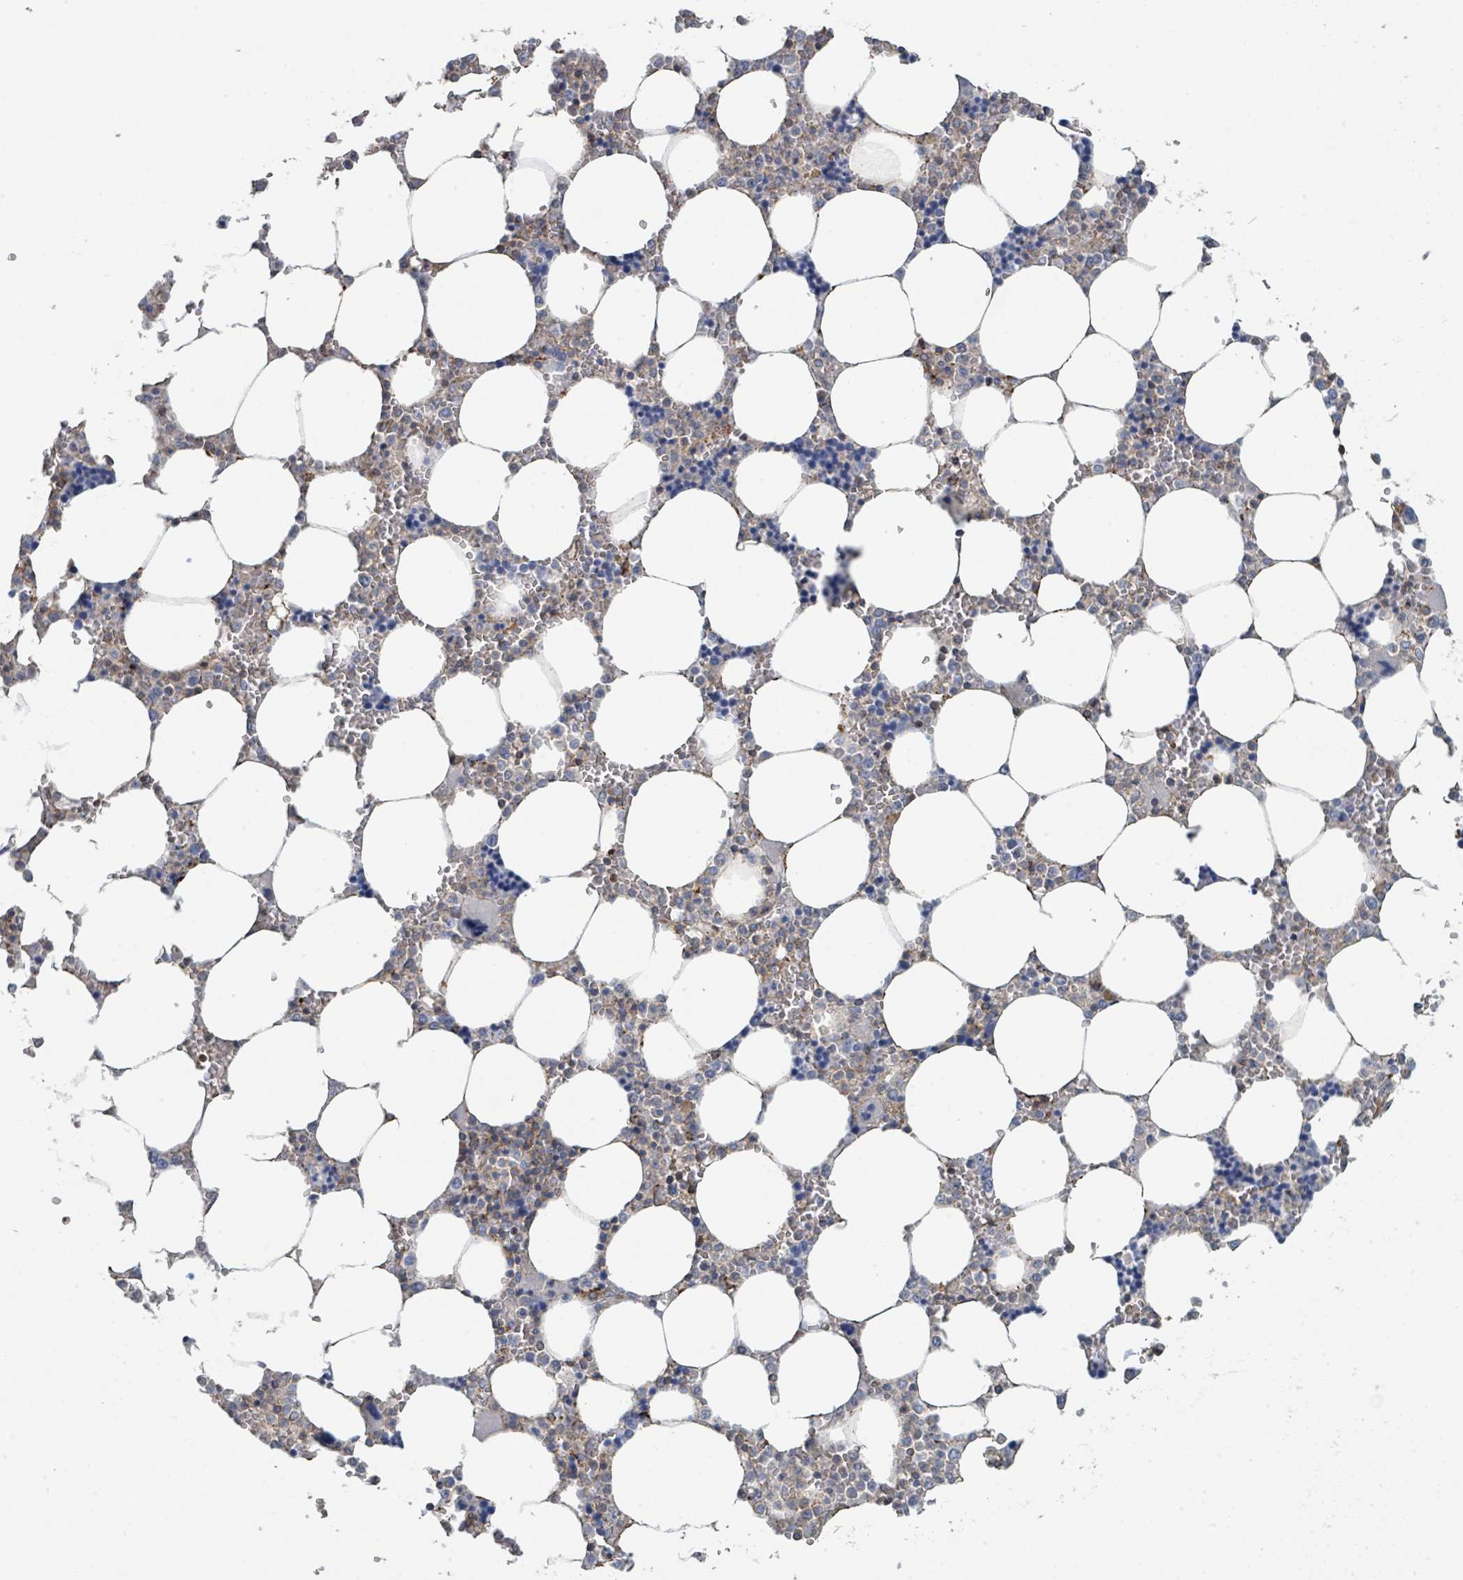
{"staining": {"intensity": "weak", "quantity": "<25%", "location": "cytoplasmic/membranous"}, "tissue": "bone marrow", "cell_type": "Hematopoietic cells", "image_type": "normal", "snomed": [{"axis": "morphology", "description": "Normal tissue, NOS"}, {"axis": "topography", "description": "Bone marrow"}], "caption": "The photomicrograph displays no significant expression in hematopoietic cells of bone marrow.", "gene": "LRRC42", "patient": {"sex": "male", "age": 64}}